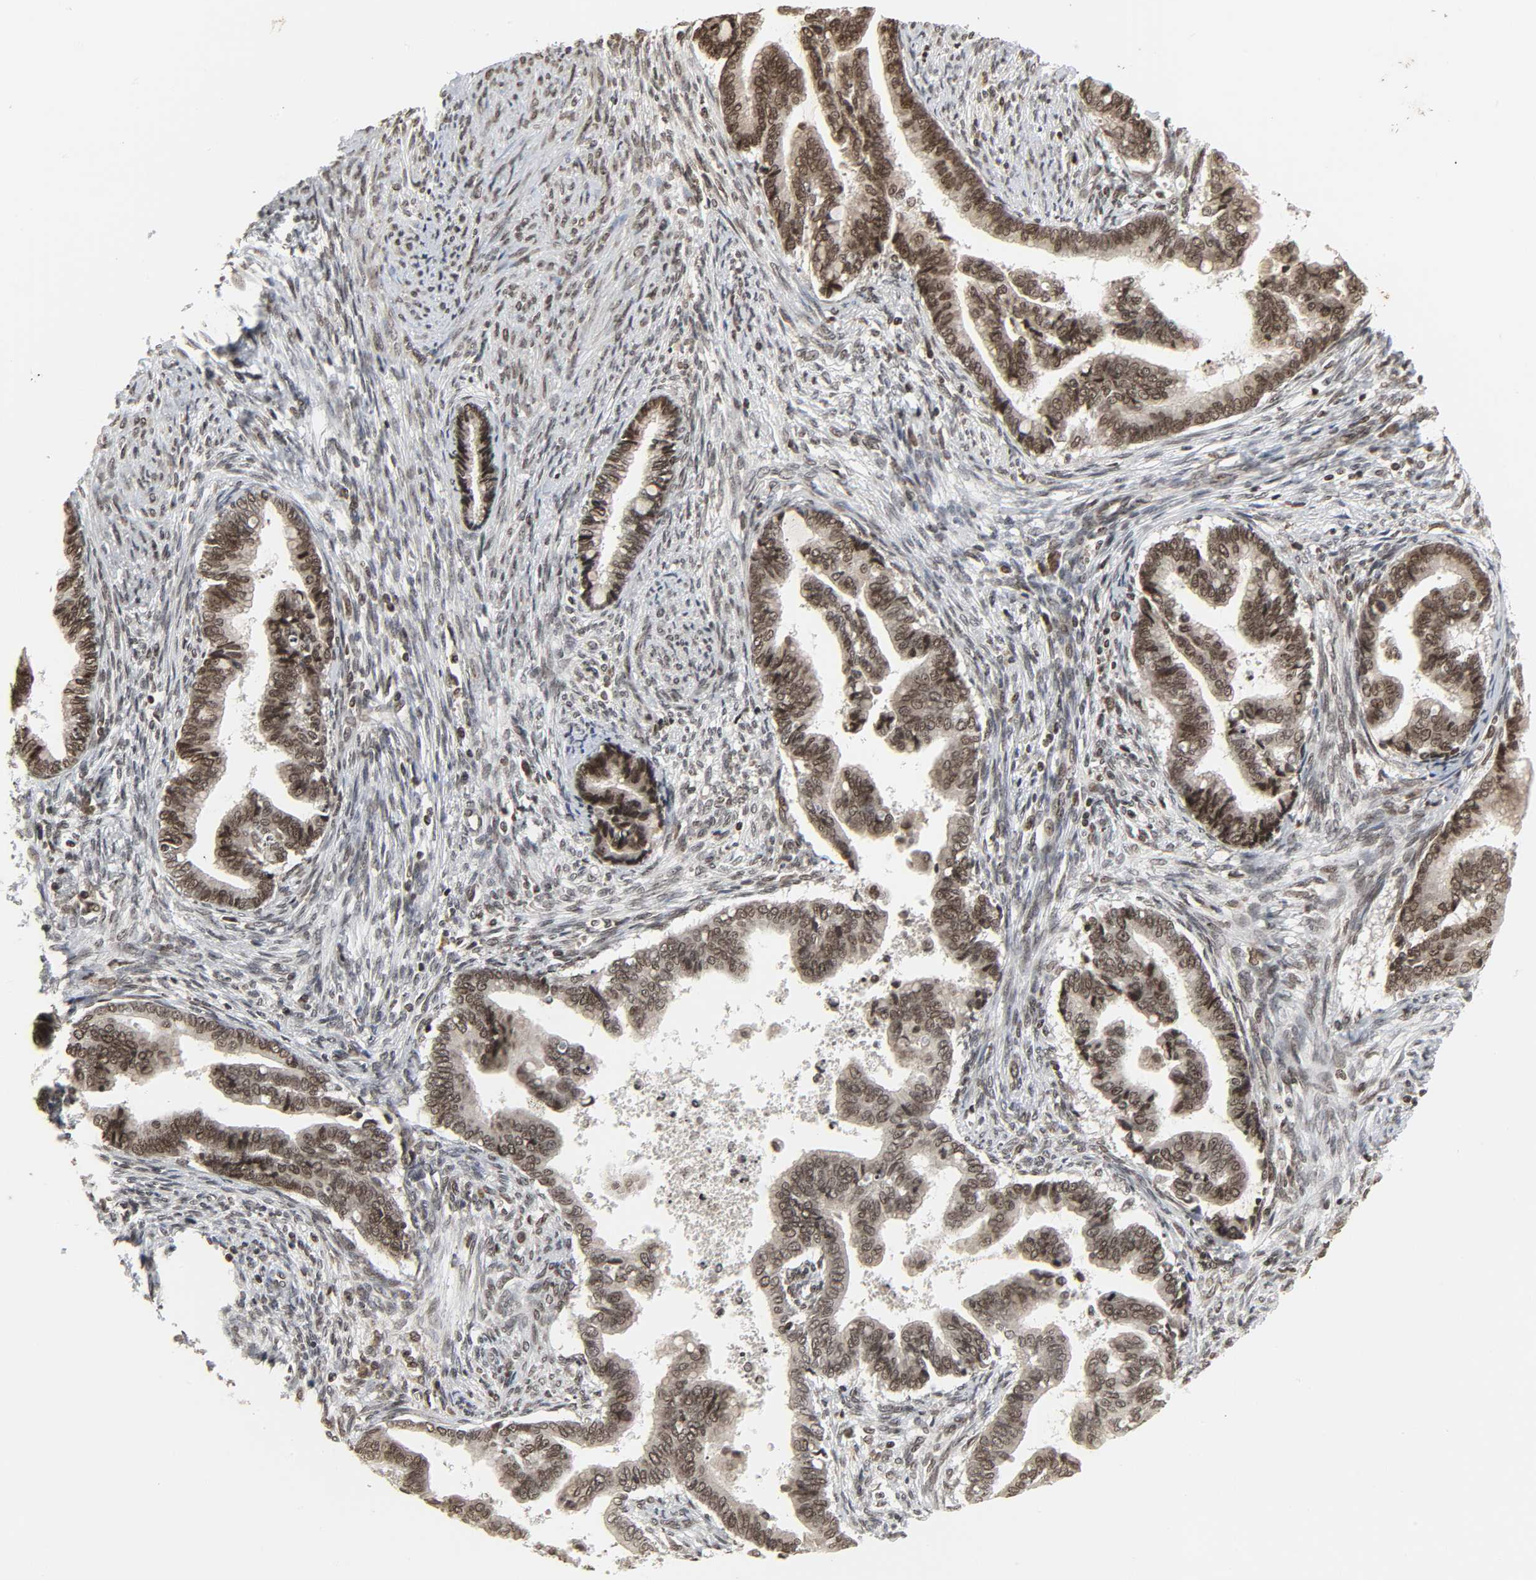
{"staining": {"intensity": "weak", "quantity": "25%-75%", "location": "nuclear"}, "tissue": "cervical cancer", "cell_type": "Tumor cells", "image_type": "cancer", "snomed": [{"axis": "morphology", "description": "Adenocarcinoma, NOS"}, {"axis": "topography", "description": "Cervix"}], "caption": "Protein positivity by immunohistochemistry shows weak nuclear staining in approximately 25%-75% of tumor cells in cervical adenocarcinoma.", "gene": "XRCC1", "patient": {"sex": "female", "age": 44}}